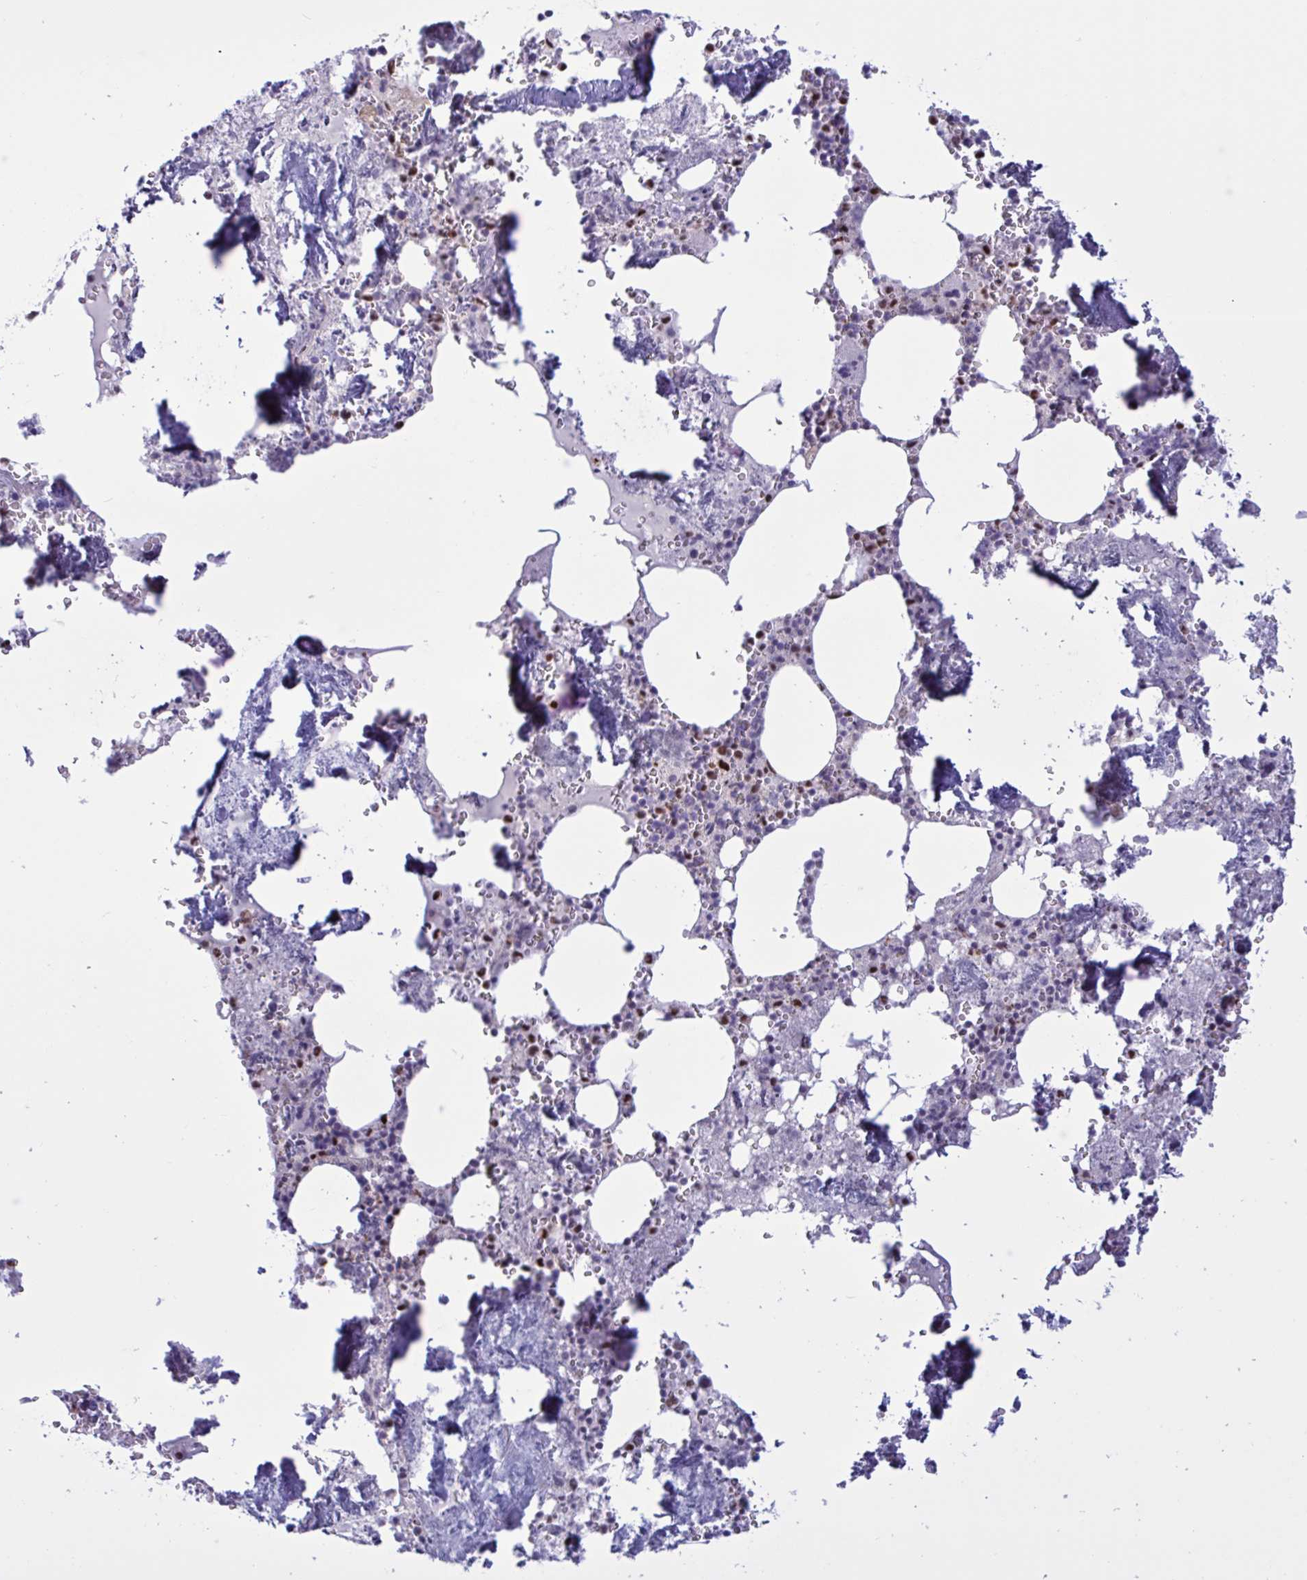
{"staining": {"intensity": "moderate", "quantity": "<25%", "location": "nuclear"}, "tissue": "bone marrow", "cell_type": "Hematopoietic cells", "image_type": "normal", "snomed": [{"axis": "morphology", "description": "Normal tissue, NOS"}, {"axis": "topography", "description": "Bone marrow"}], "caption": "The histopathology image demonstrates a brown stain indicating the presence of a protein in the nuclear of hematopoietic cells in bone marrow. (Stains: DAB (3,3'-diaminobenzidine) in brown, nuclei in blue, Microscopy: brightfield microscopy at high magnification).", "gene": "PRMT6", "patient": {"sex": "male", "age": 54}}